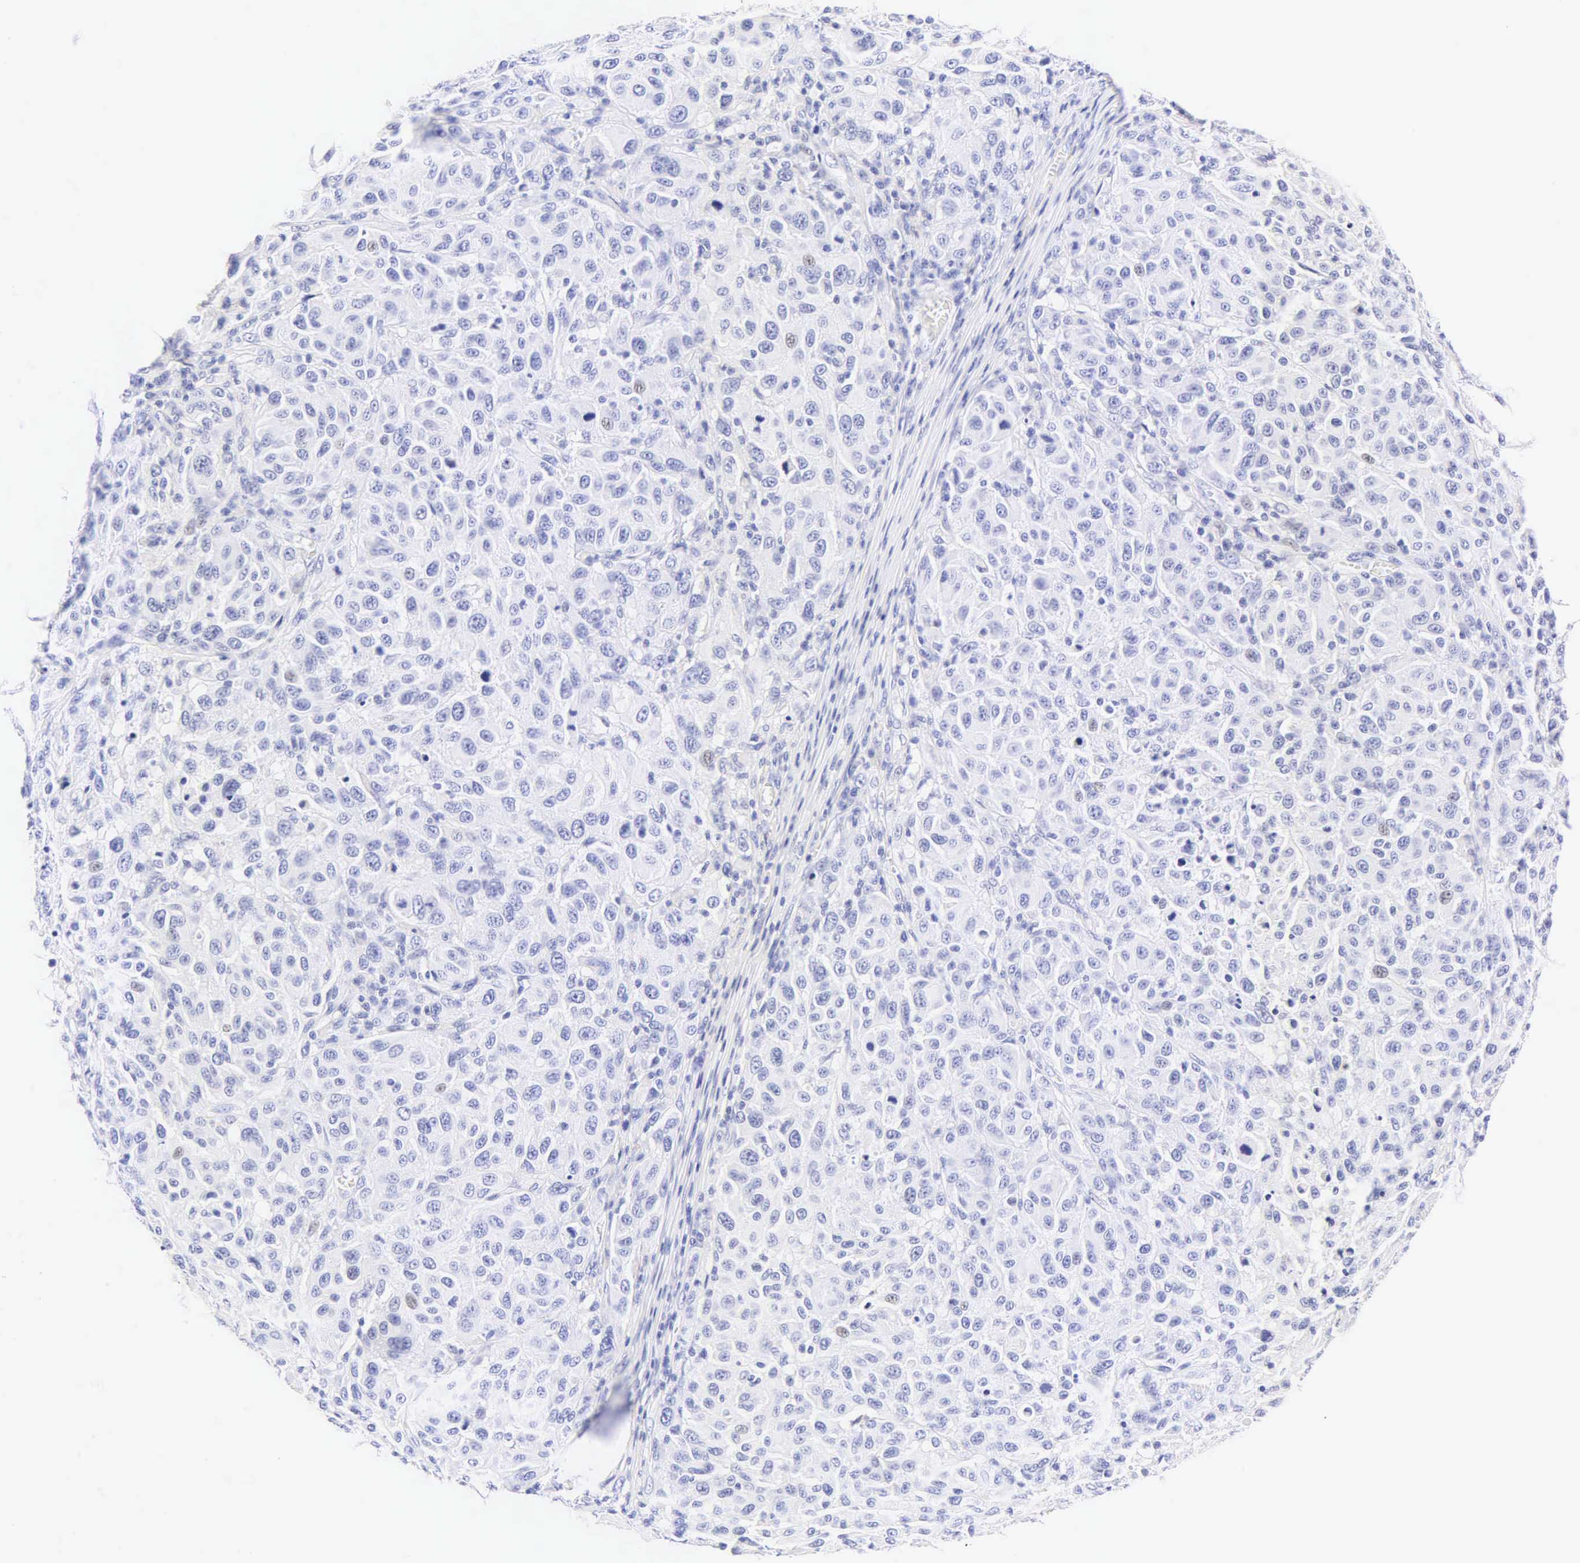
{"staining": {"intensity": "negative", "quantity": "none", "location": "none"}, "tissue": "melanoma", "cell_type": "Tumor cells", "image_type": "cancer", "snomed": [{"axis": "morphology", "description": "Malignant melanoma, NOS"}, {"axis": "topography", "description": "Skin"}], "caption": "An image of human melanoma is negative for staining in tumor cells.", "gene": "CALD1", "patient": {"sex": "female", "age": 77}}